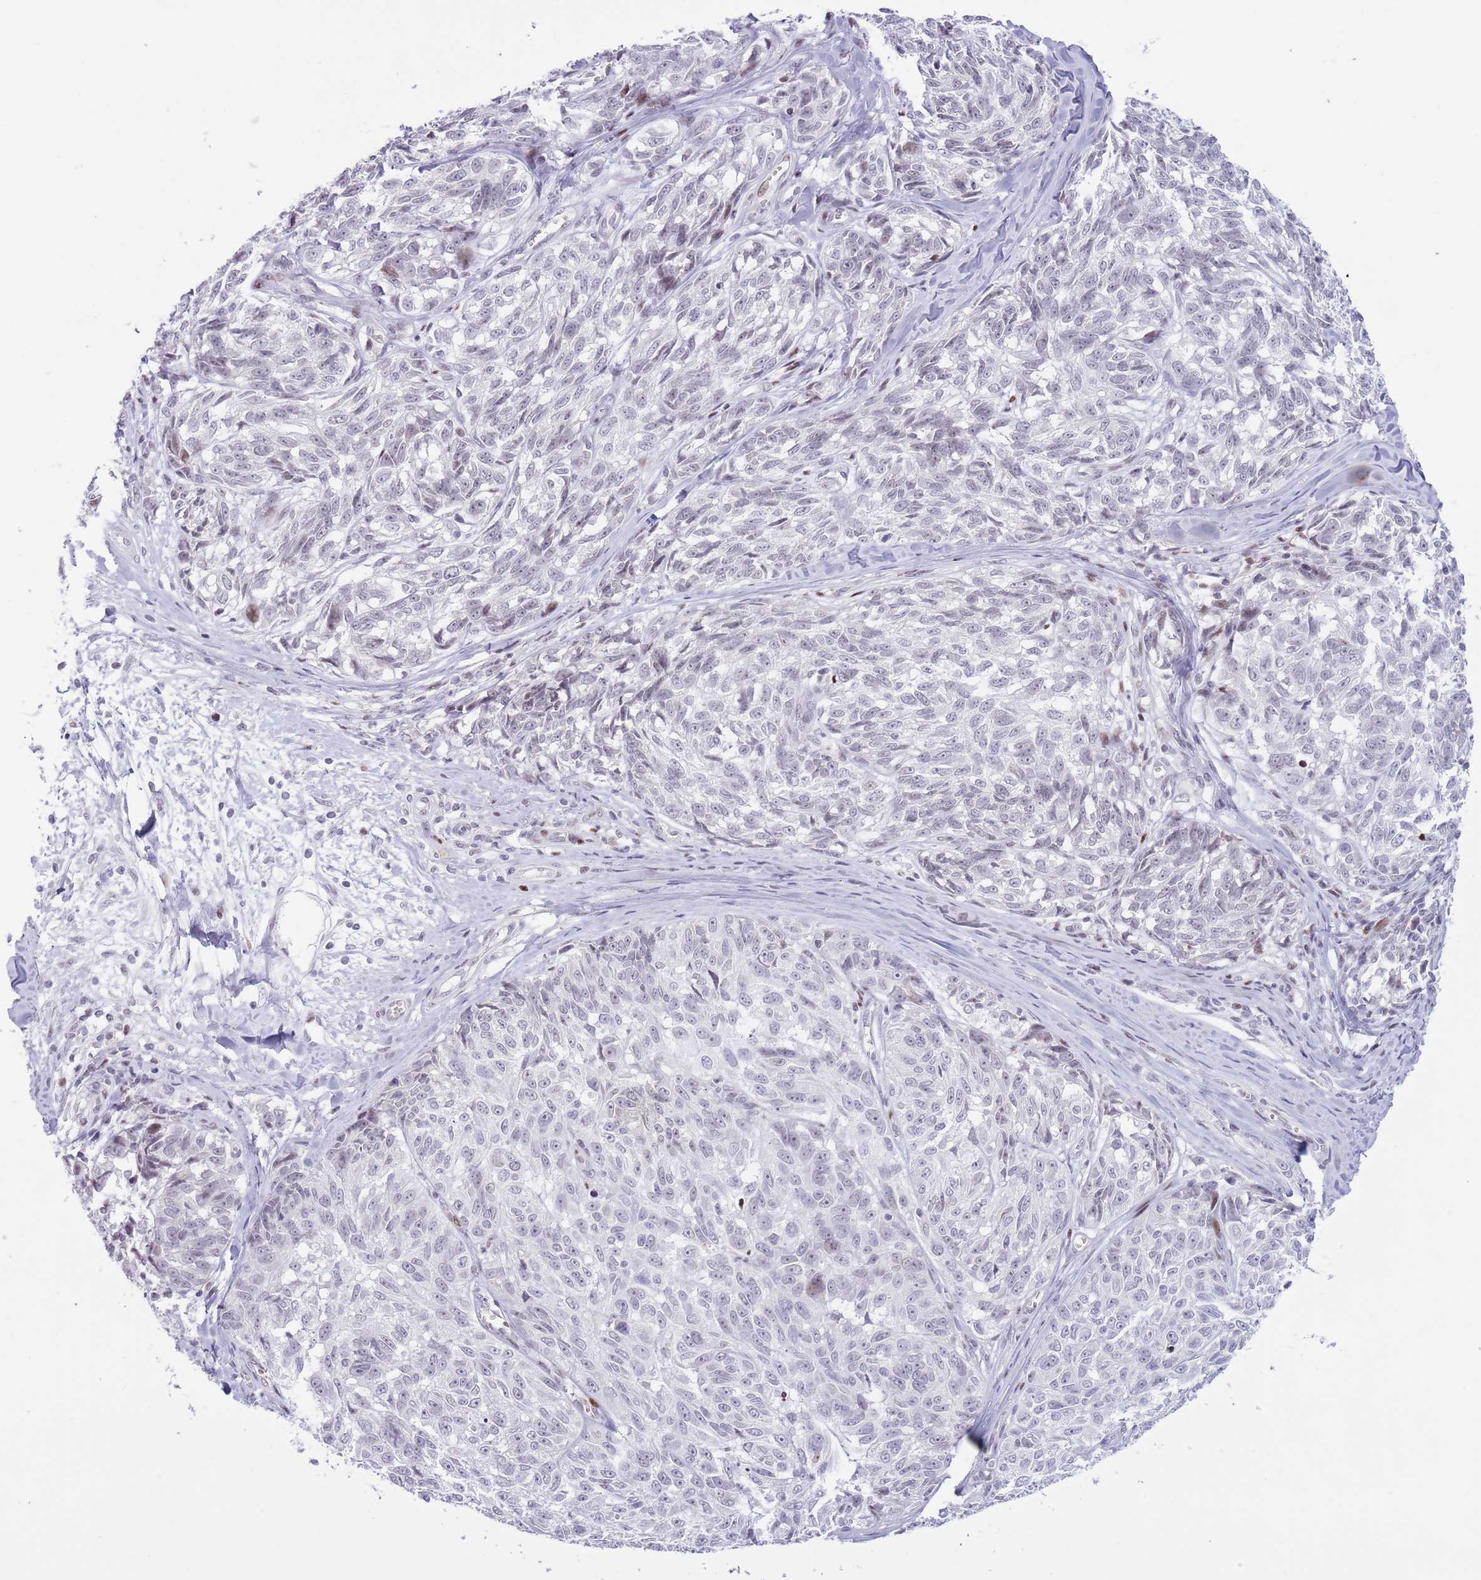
{"staining": {"intensity": "negative", "quantity": "none", "location": "none"}, "tissue": "melanoma", "cell_type": "Tumor cells", "image_type": "cancer", "snomed": [{"axis": "morphology", "description": "Normal tissue, NOS"}, {"axis": "morphology", "description": "Malignant melanoma, NOS"}, {"axis": "topography", "description": "Skin"}], "caption": "Tumor cells are negative for protein expression in human malignant melanoma.", "gene": "MFSD10", "patient": {"sex": "female", "age": 64}}